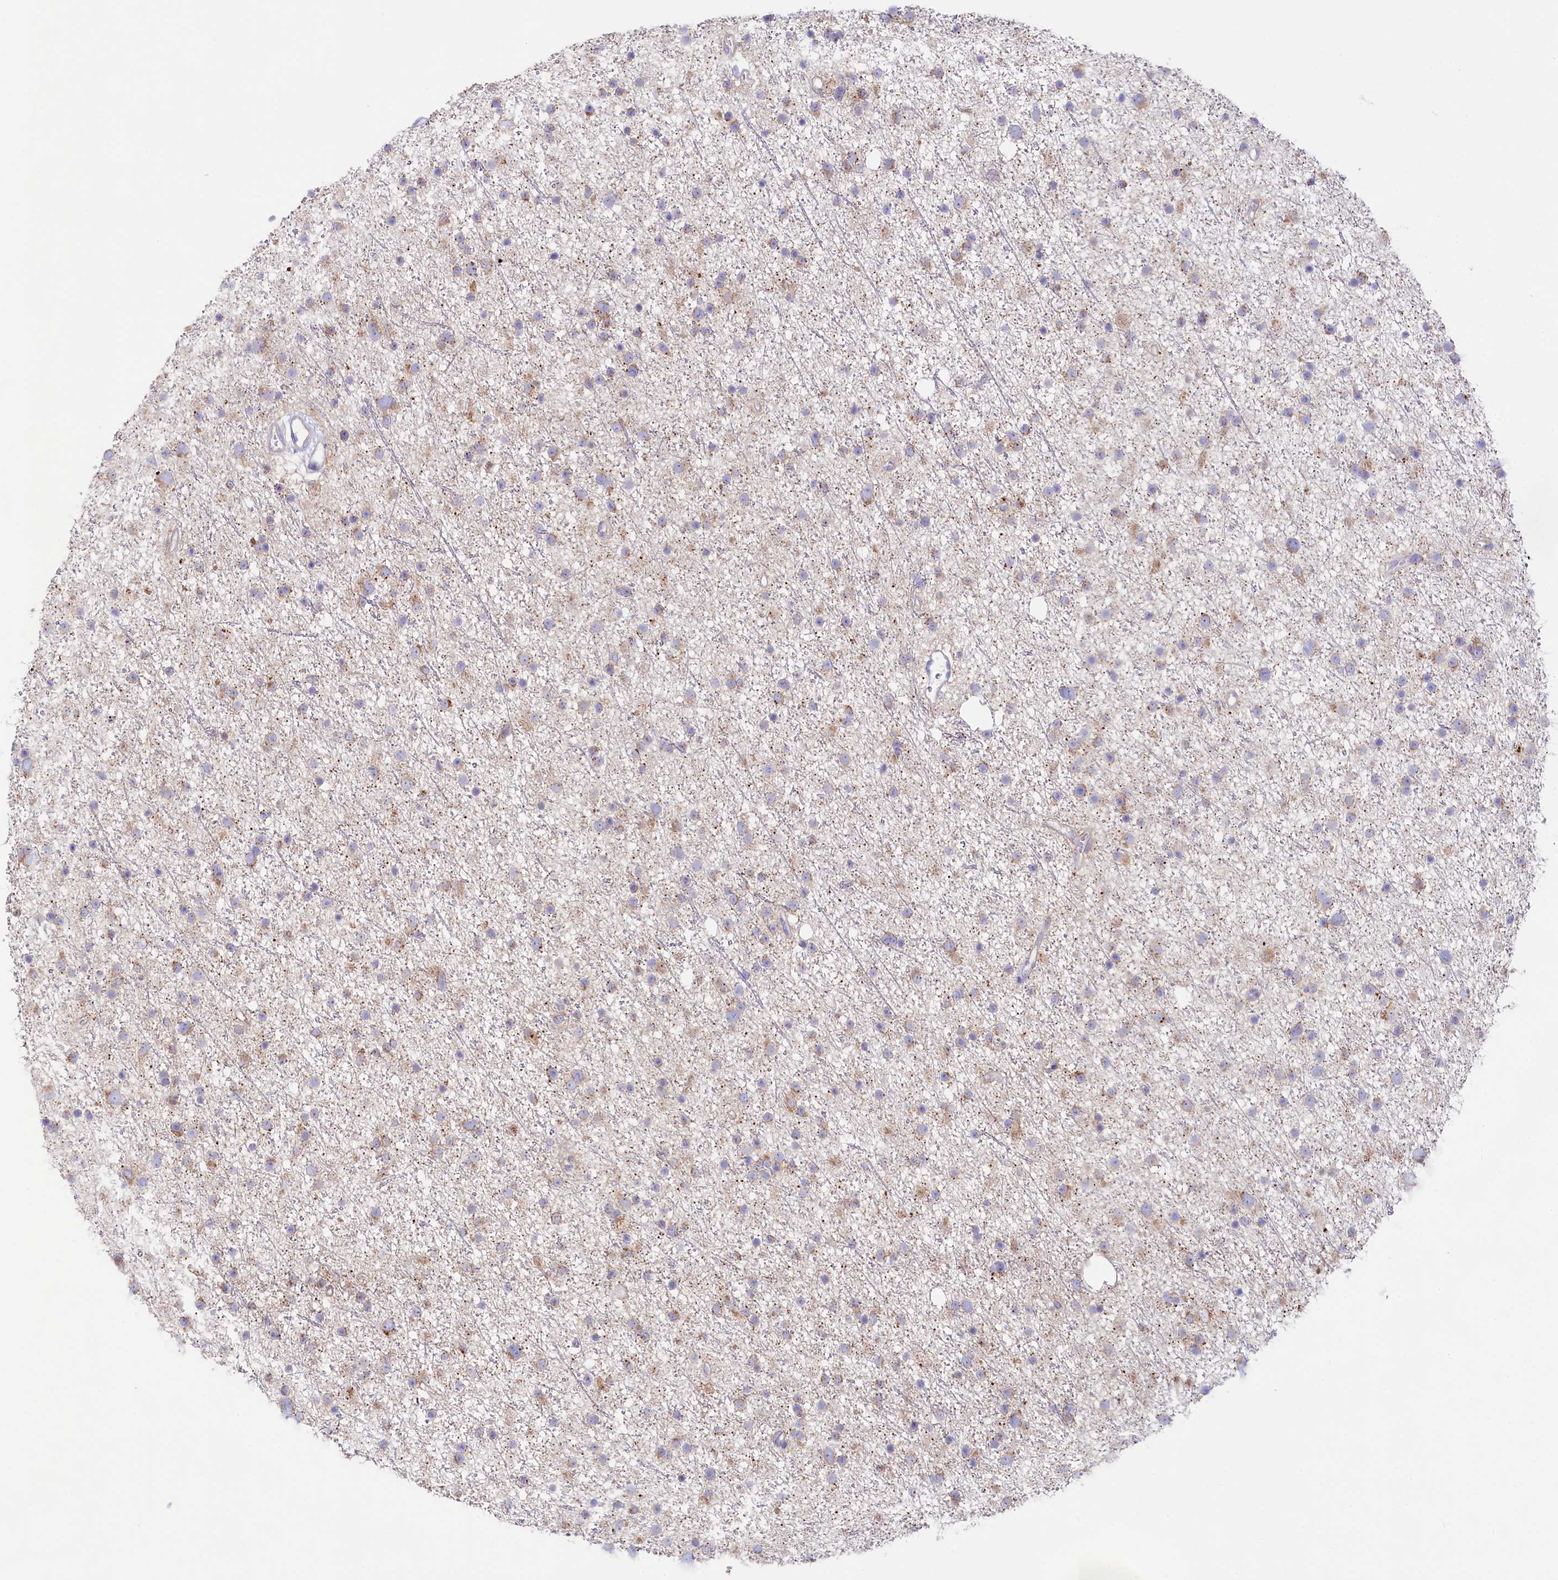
{"staining": {"intensity": "moderate", "quantity": "25%-75%", "location": "cytoplasmic/membranous"}, "tissue": "glioma", "cell_type": "Tumor cells", "image_type": "cancer", "snomed": [{"axis": "morphology", "description": "Glioma, malignant, Low grade"}, {"axis": "topography", "description": "Cerebral cortex"}], "caption": "A high-resolution histopathology image shows immunohistochemistry (IHC) staining of malignant glioma (low-grade), which demonstrates moderate cytoplasmic/membranous staining in about 25%-75% of tumor cells. (DAB (3,3'-diaminobenzidine) IHC with brightfield microscopy, high magnification).", "gene": "VPS26B", "patient": {"sex": "female", "age": 39}}